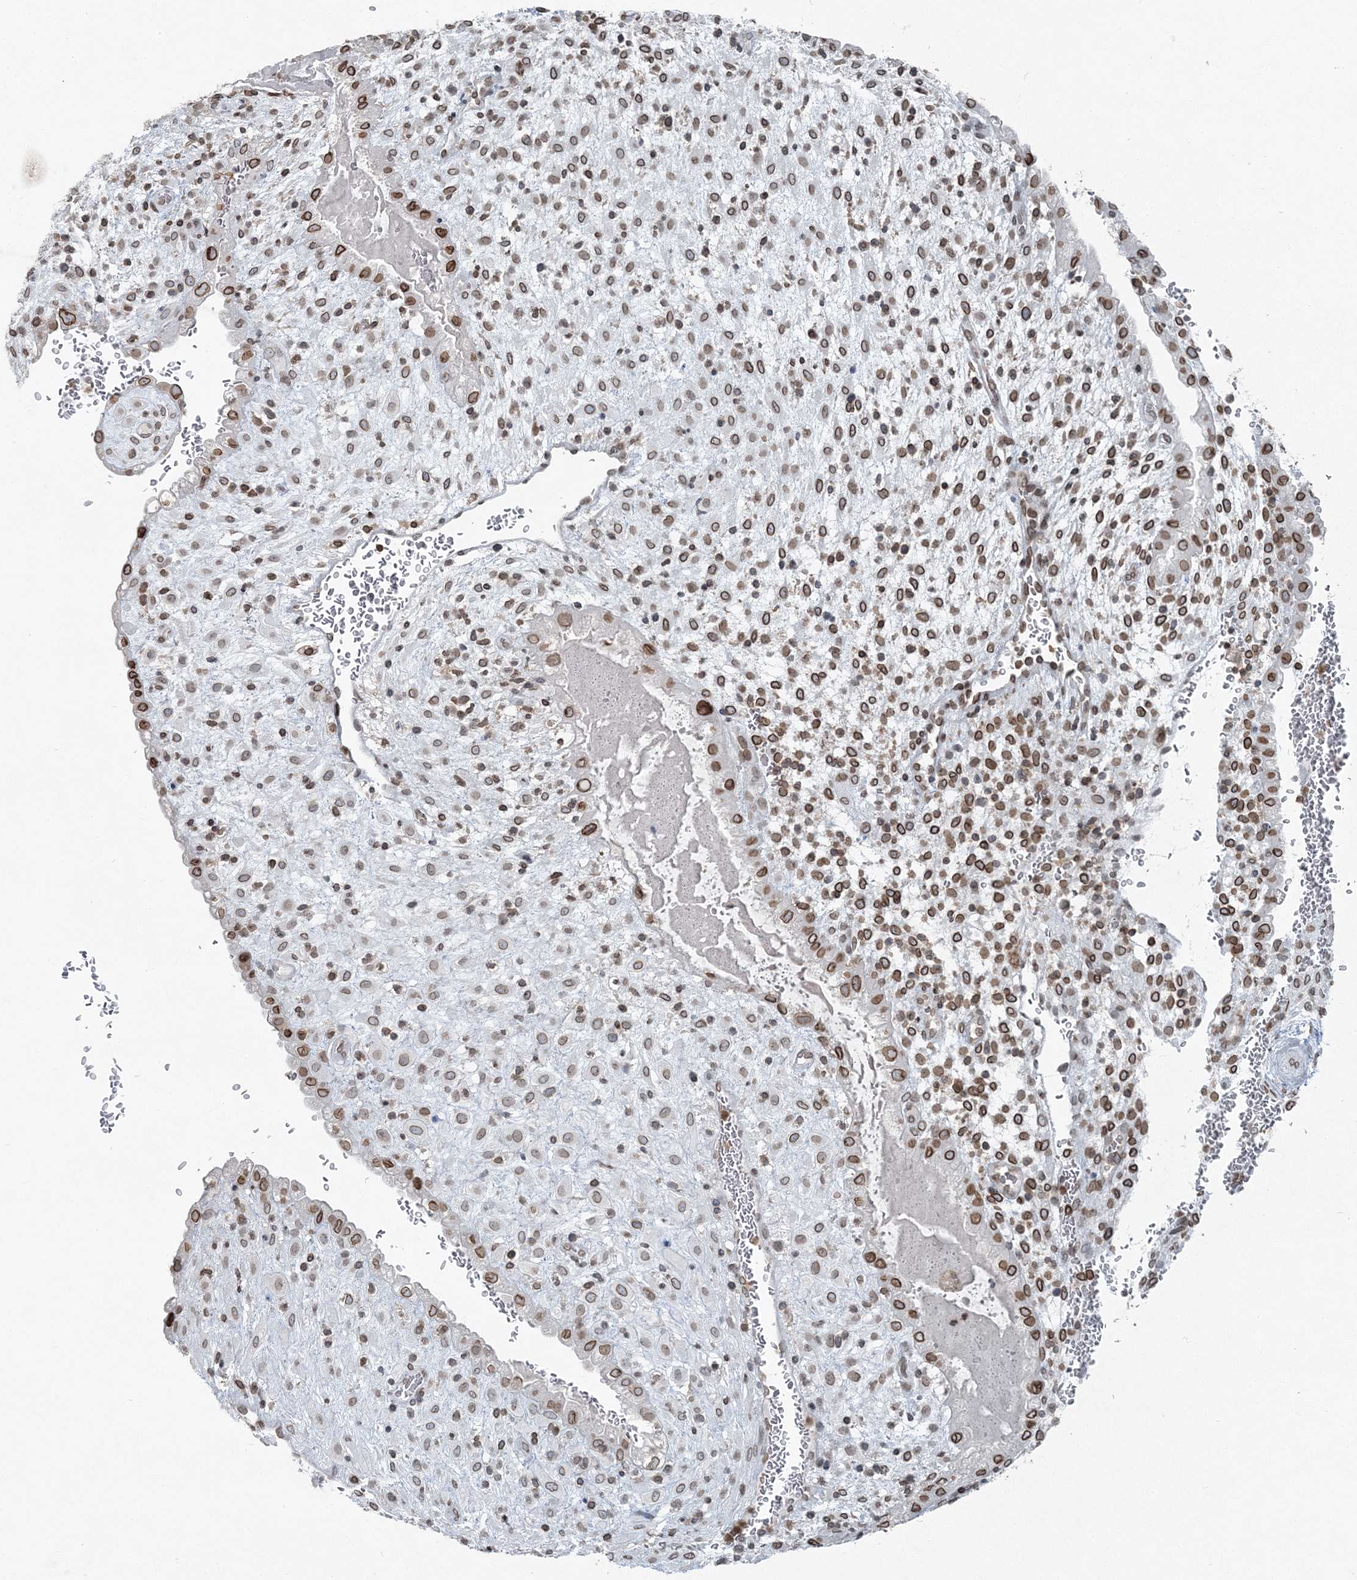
{"staining": {"intensity": "moderate", "quantity": ">75%", "location": "cytoplasmic/membranous,nuclear"}, "tissue": "placenta", "cell_type": "Decidual cells", "image_type": "normal", "snomed": [{"axis": "morphology", "description": "Normal tissue, NOS"}, {"axis": "topography", "description": "Placenta"}], "caption": "Approximately >75% of decidual cells in unremarkable placenta display moderate cytoplasmic/membranous,nuclear protein staining as visualized by brown immunohistochemical staining.", "gene": "GJD4", "patient": {"sex": "female", "age": 35}}